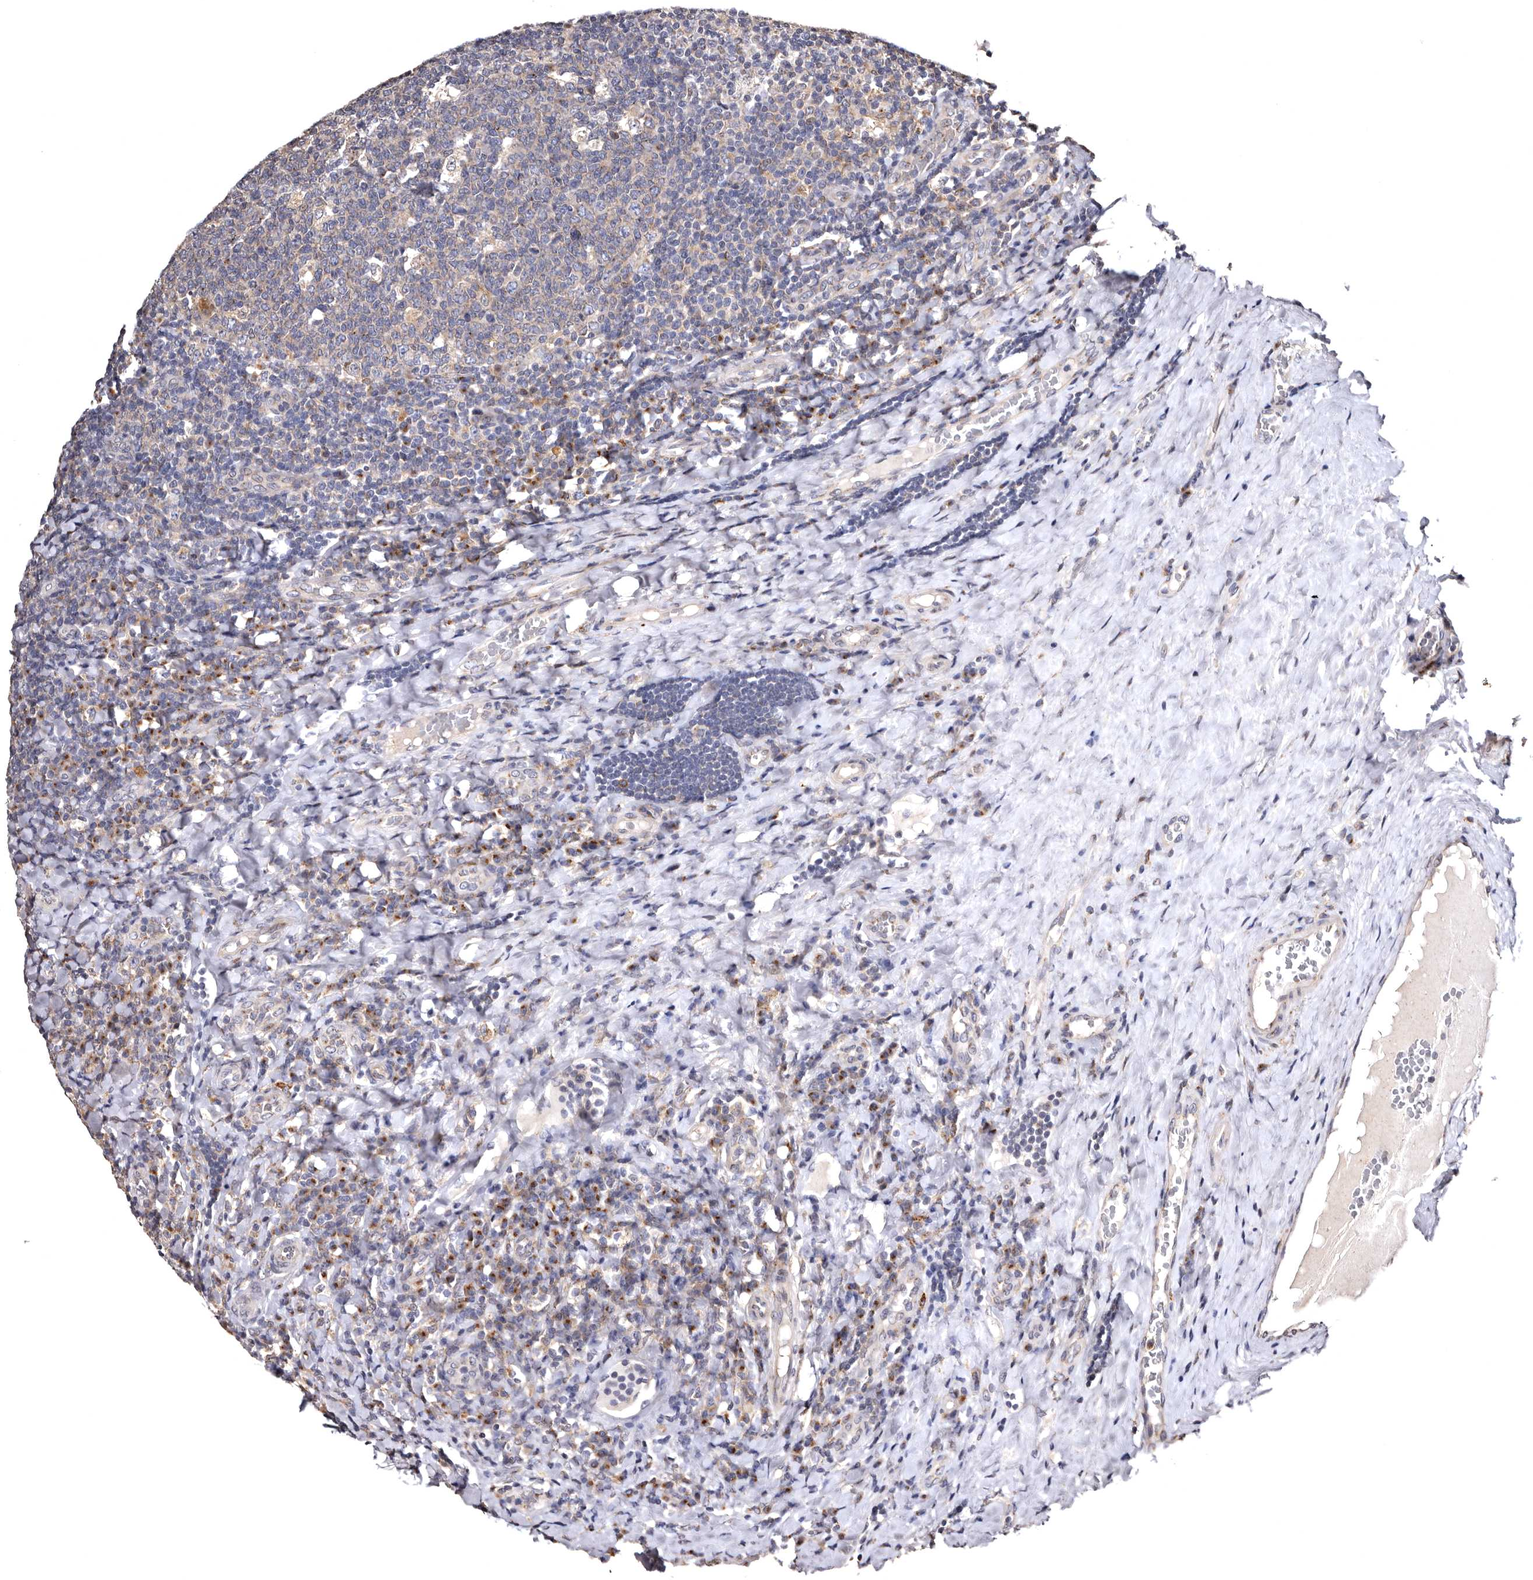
{"staining": {"intensity": "weak", "quantity": "<25%", "location": "cytoplasmic/membranous"}, "tissue": "tonsil", "cell_type": "Germinal center cells", "image_type": "normal", "snomed": [{"axis": "morphology", "description": "Normal tissue, NOS"}, {"axis": "topography", "description": "Tonsil"}], "caption": "Immunohistochemical staining of unremarkable human tonsil reveals no significant expression in germinal center cells.", "gene": "FAM91A1", "patient": {"sex": "male", "age": 17}}